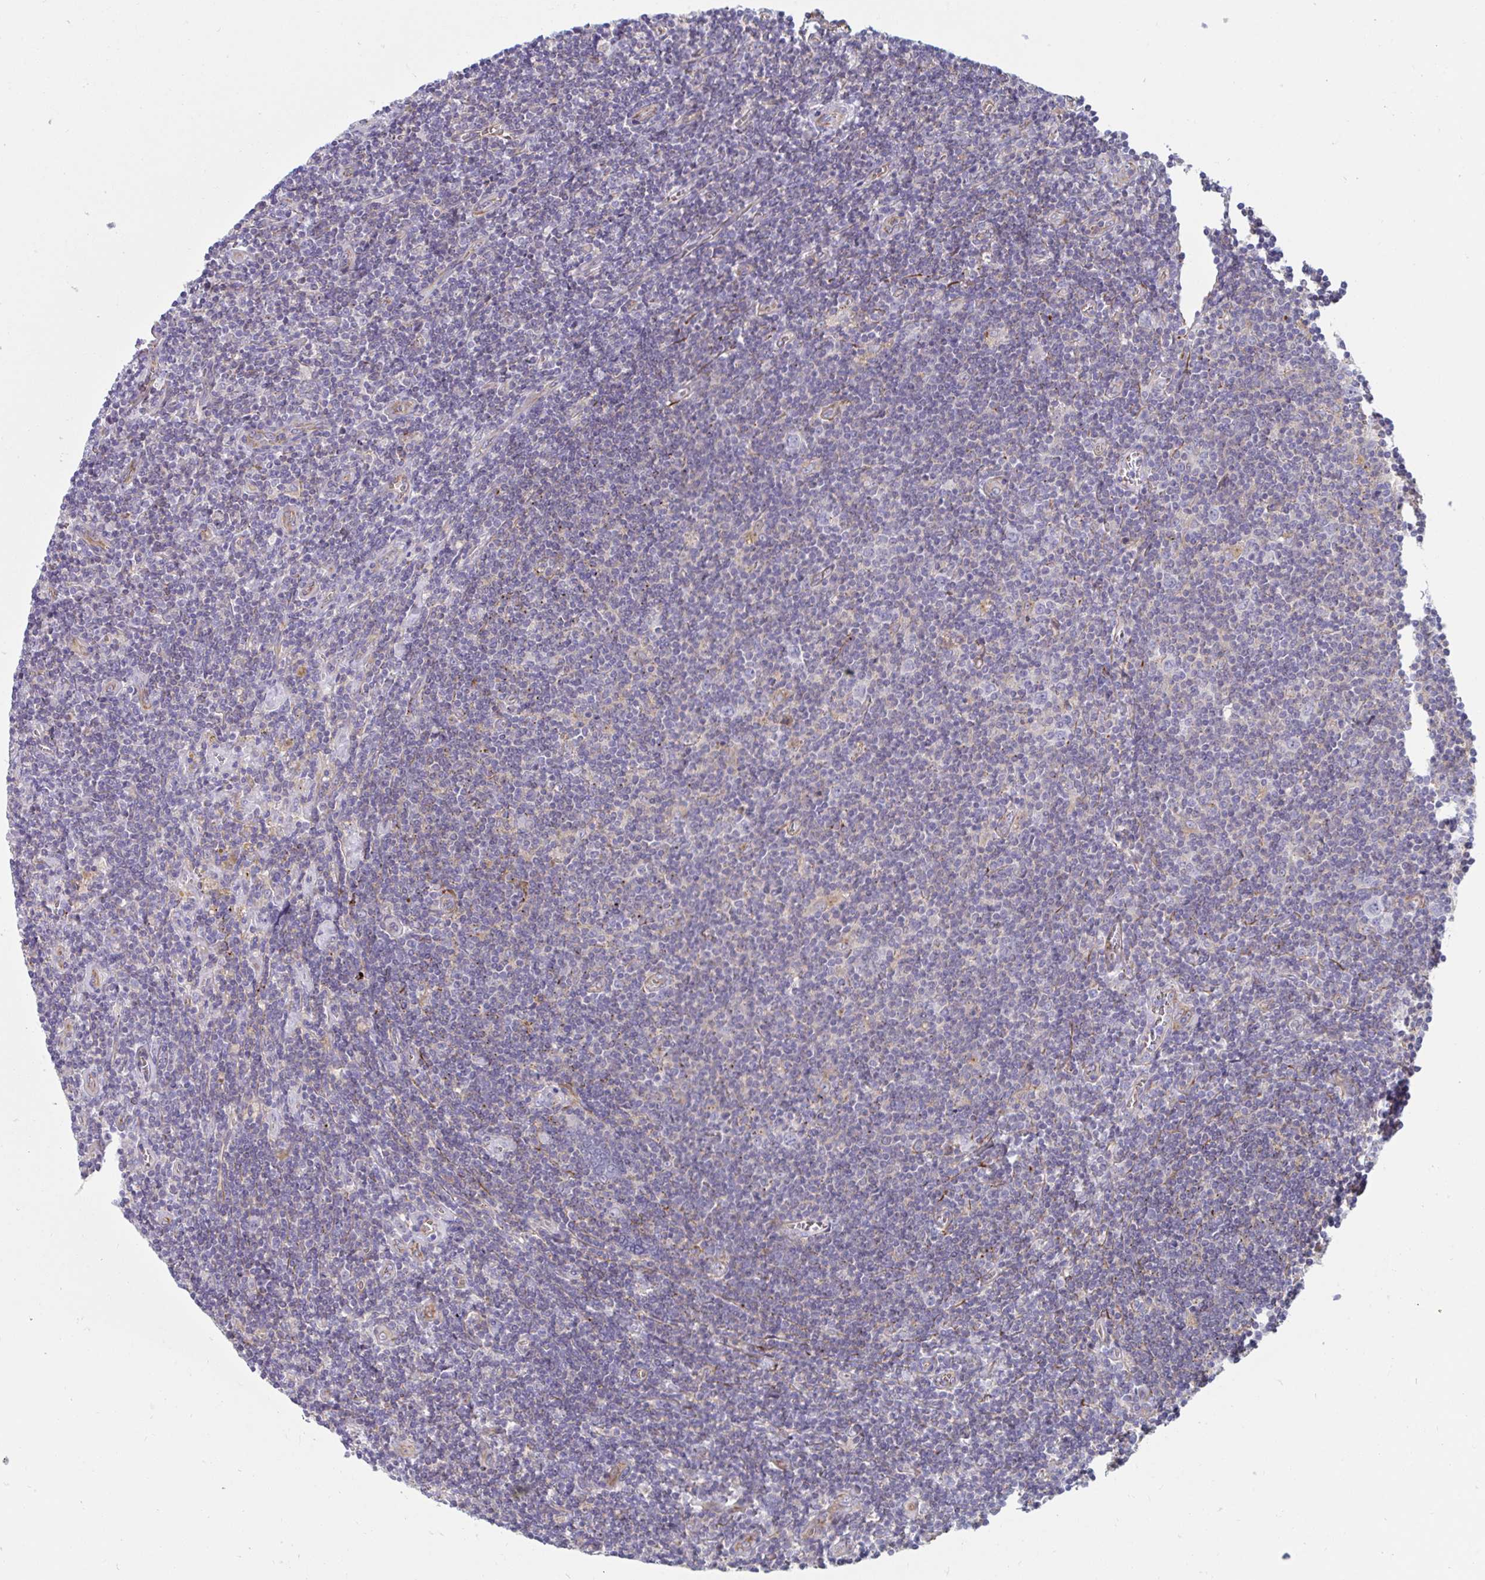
{"staining": {"intensity": "negative", "quantity": "none", "location": "none"}, "tissue": "lymphoma", "cell_type": "Tumor cells", "image_type": "cancer", "snomed": [{"axis": "morphology", "description": "Hodgkin's disease, NOS"}, {"axis": "topography", "description": "Lymph node"}], "caption": "Immunohistochemical staining of lymphoma exhibits no significant staining in tumor cells.", "gene": "SLC9A6", "patient": {"sex": "male", "age": 40}}